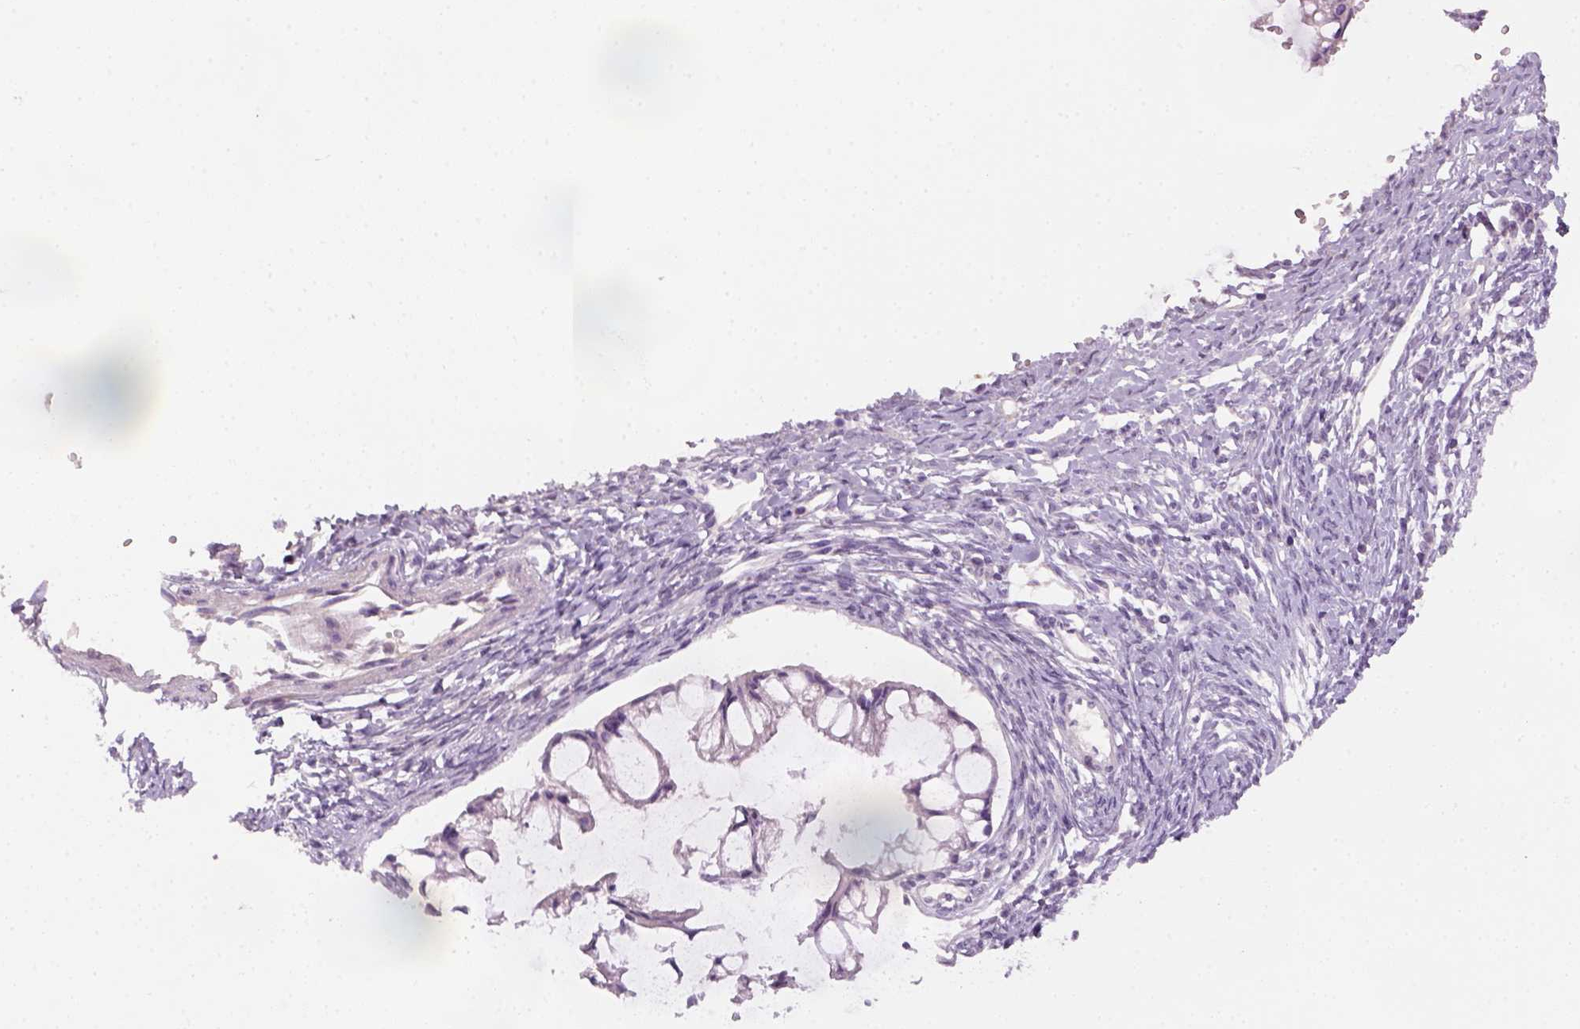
{"staining": {"intensity": "negative", "quantity": "none", "location": "none"}, "tissue": "ovarian cancer", "cell_type": "Tumor cells", "image_type": "cancer", "snomed": [{"axis": "morphology", "description": "Cystadenocarcinoma, mucinous, NOS"}, {"axis": "topography", "description": "Ovary"}], "caption": "IHC micrograph of neoplastic tissue: human ovarian cancer (mucinous cystadenocarcinoma) stained with DAB (3,3'-diaminobenzidine) shows no significant protein staining in tumor cells.", "gene": "GFI1B", "patient": {"sex": "female", "age": 73}}